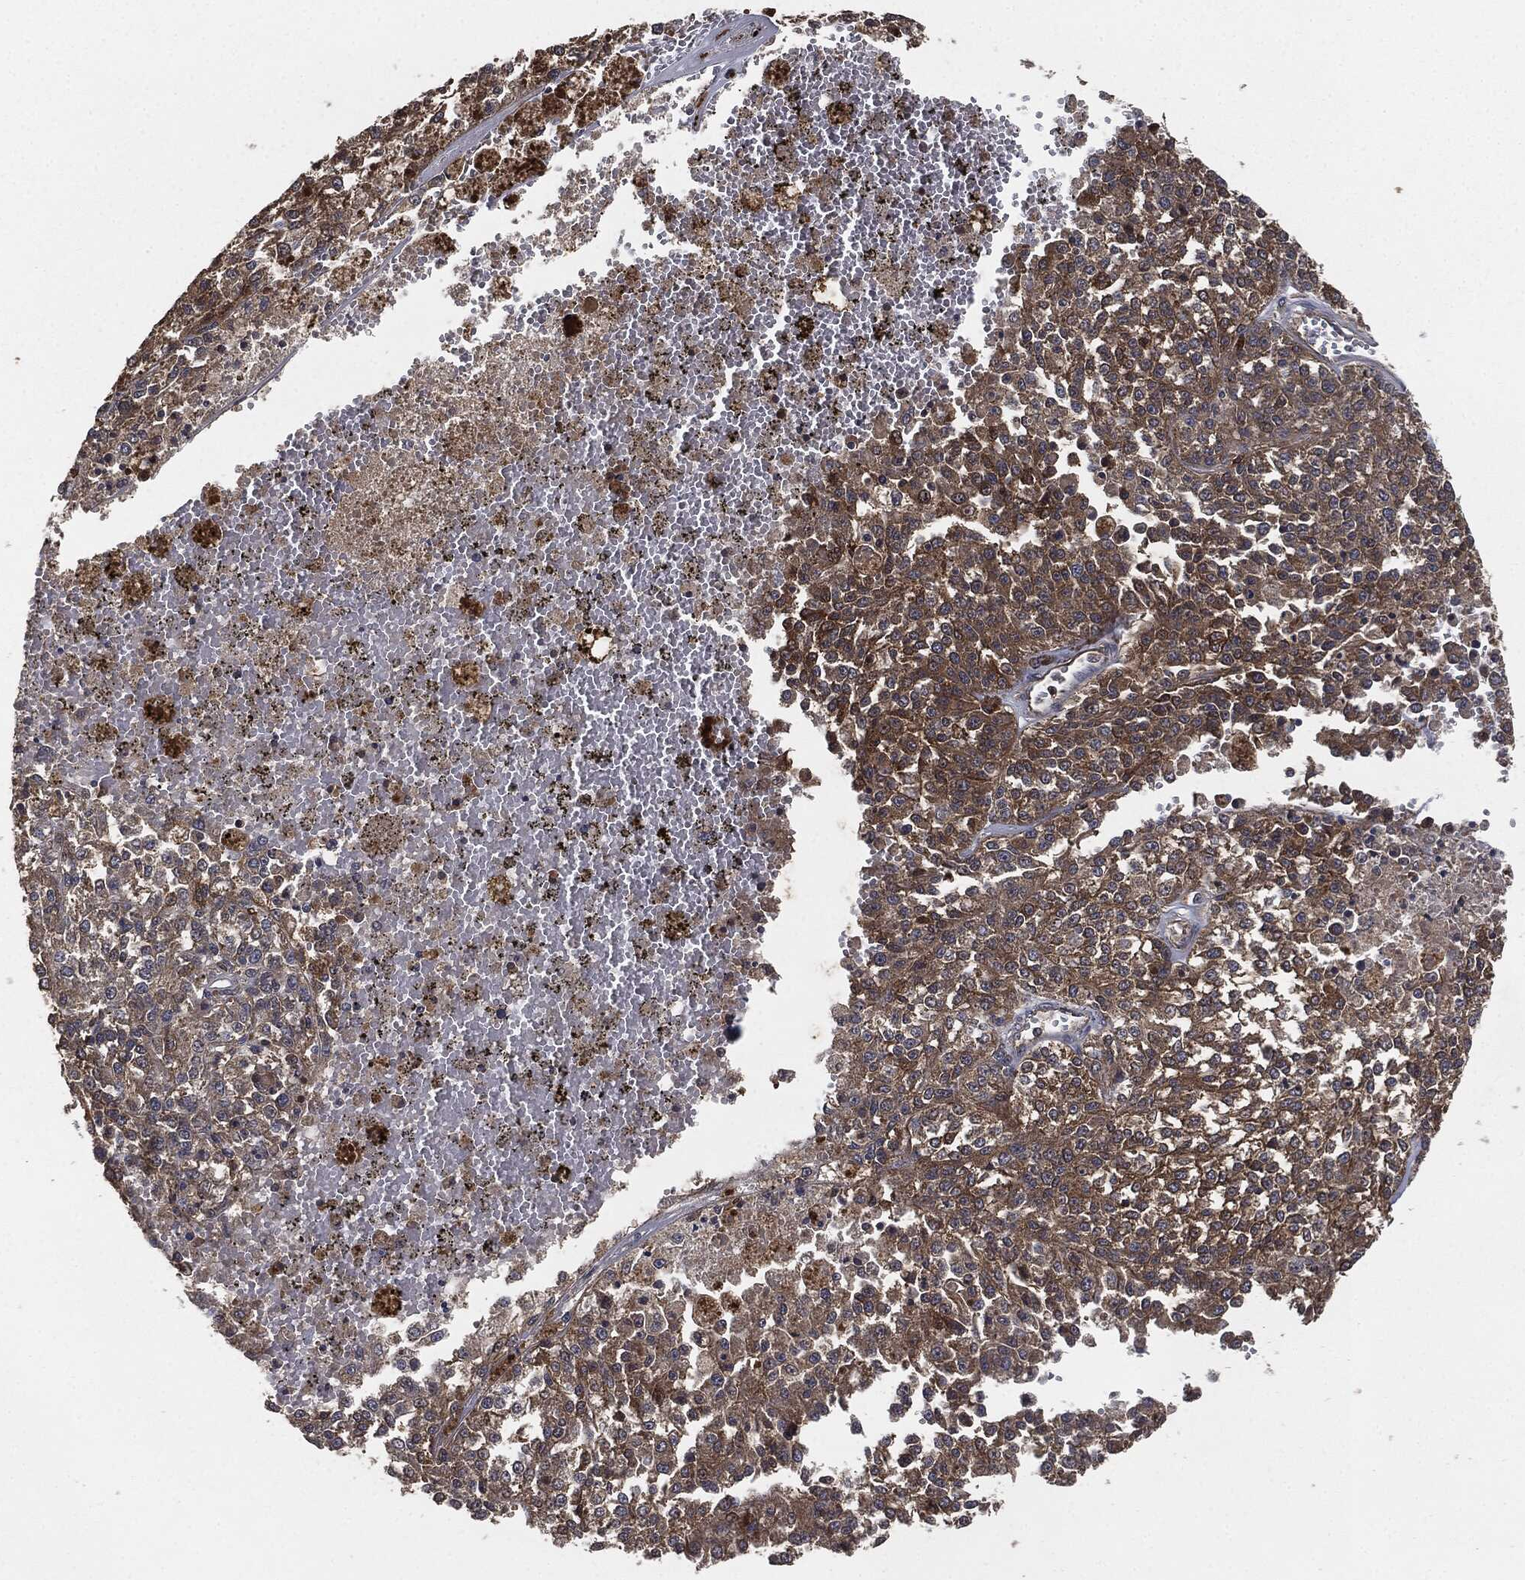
{"staining": {"intensity": "moderate", "quantity": ">75%", "location": "cytoplasmic/membranous"}, "tissue": "melanoma", "cell_type": "Tumor cells", "image_type": "cancer", "snomed": [{"axis": "morphology", "description": "Malignant melanoma, Metastatic site"}, {"axis": "topography", "description": "Lymph node"}], "caption": "Protein expression by immunohistochemistry reveals moderate cytoplasmic/membranous positivity in approximately >75% of tumor cells in melanoma. The staining is performed using DAB (3,3'-diaminobenzidine) brown chromogen to label protein expression. The nuclei are counter-stained blue using hematoxylin.", "gene": "ERBIN", "patient": {"sex": "female", "age": 64}}